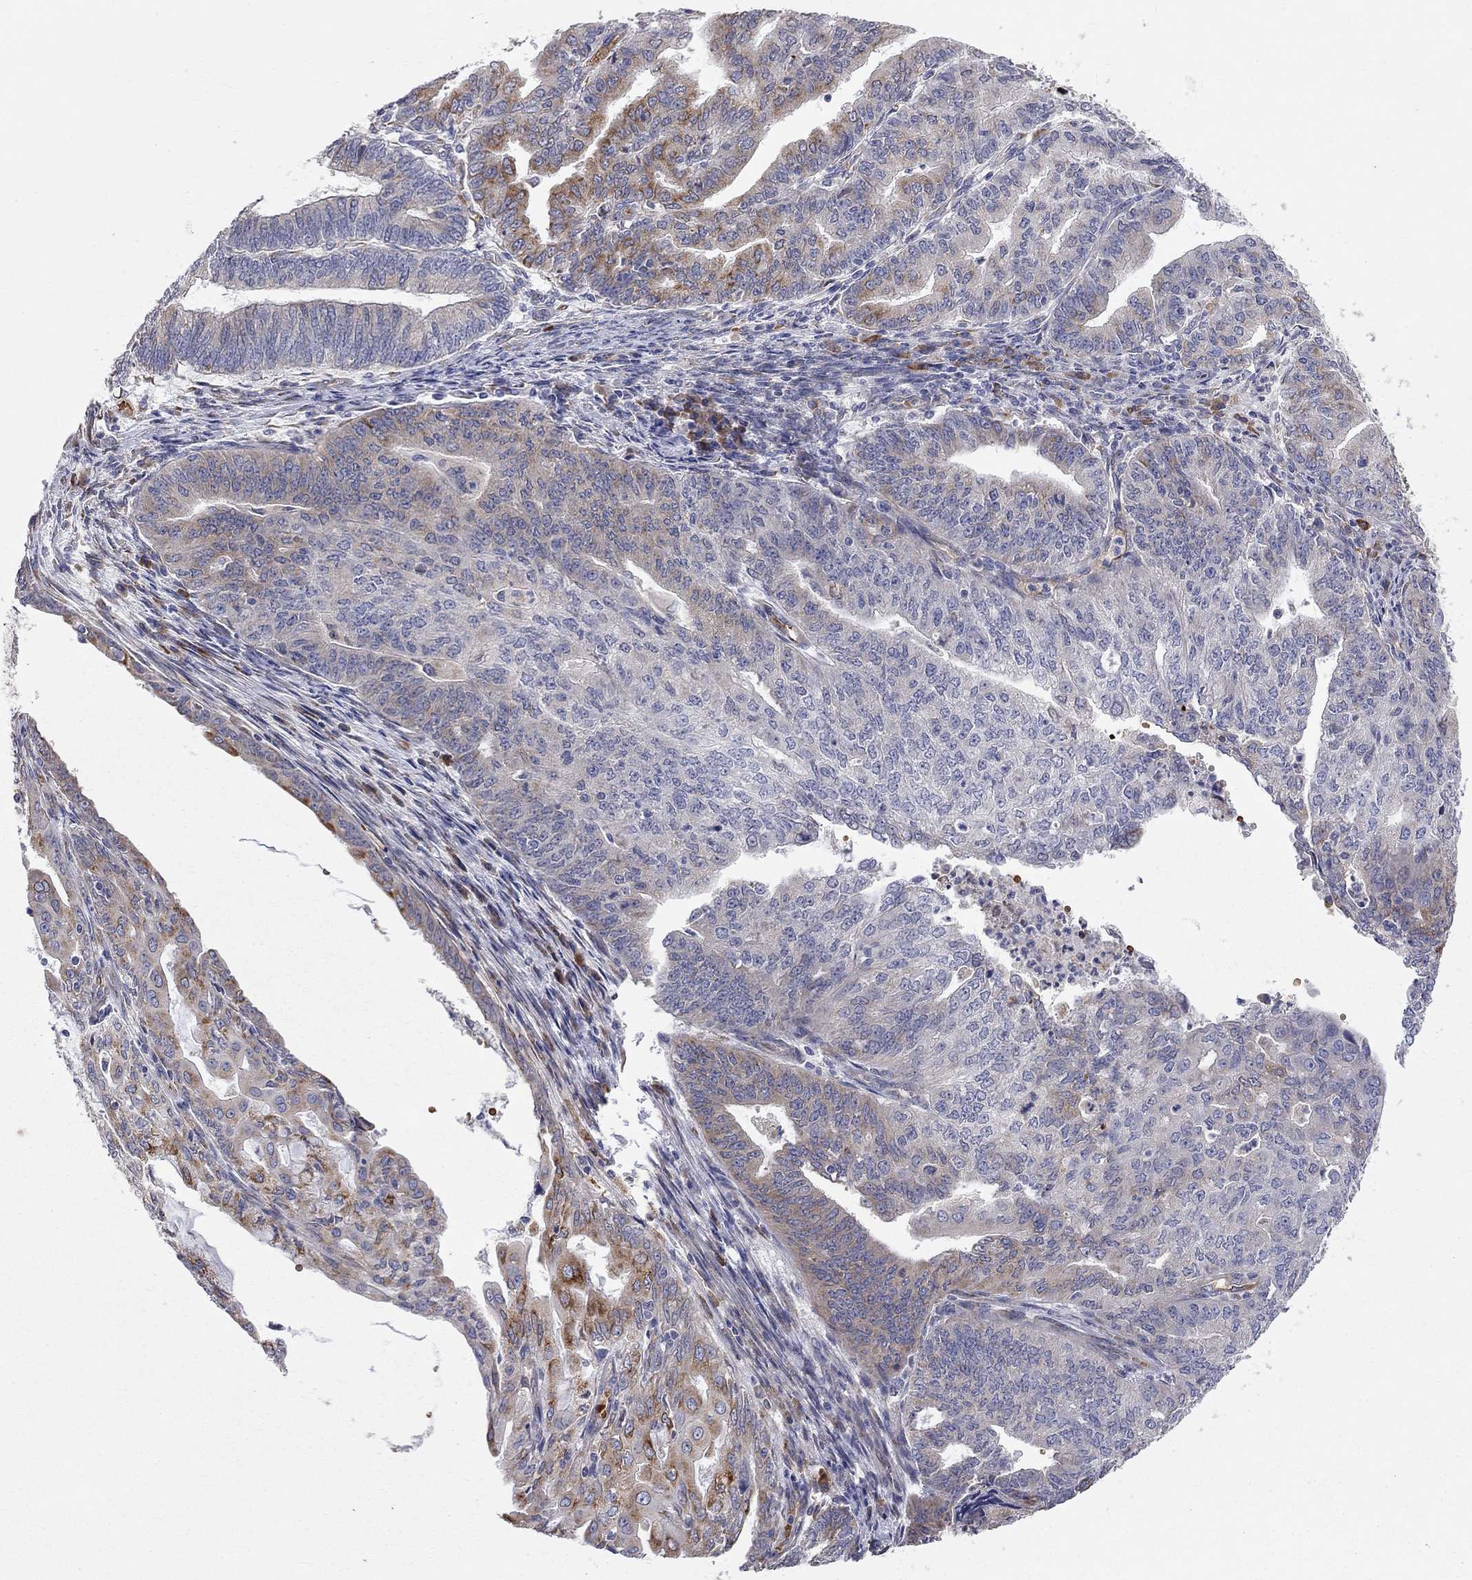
{"staining": {"intensity": "strong", "quantity": "<25%", "location": "cytoplasmic/membranous"}, "tissue": "endometrial cancer", "cell_type": "Tumor cells", "image_type": "cancer", "snomed": [{"axis": "morphology", "description": "Adenocarcinoma, NOS"}, {"axis": "topography", "description": "Endometrium"}], "caption": "Adenocarcinoma (endometrial) stained for a protein (brown) reveals strong cytoplasmic/membranous positive expression in about <25% of tumor cells.", "gene": "CASTOR1", "patient": {"sex": "female", "age": 82}}